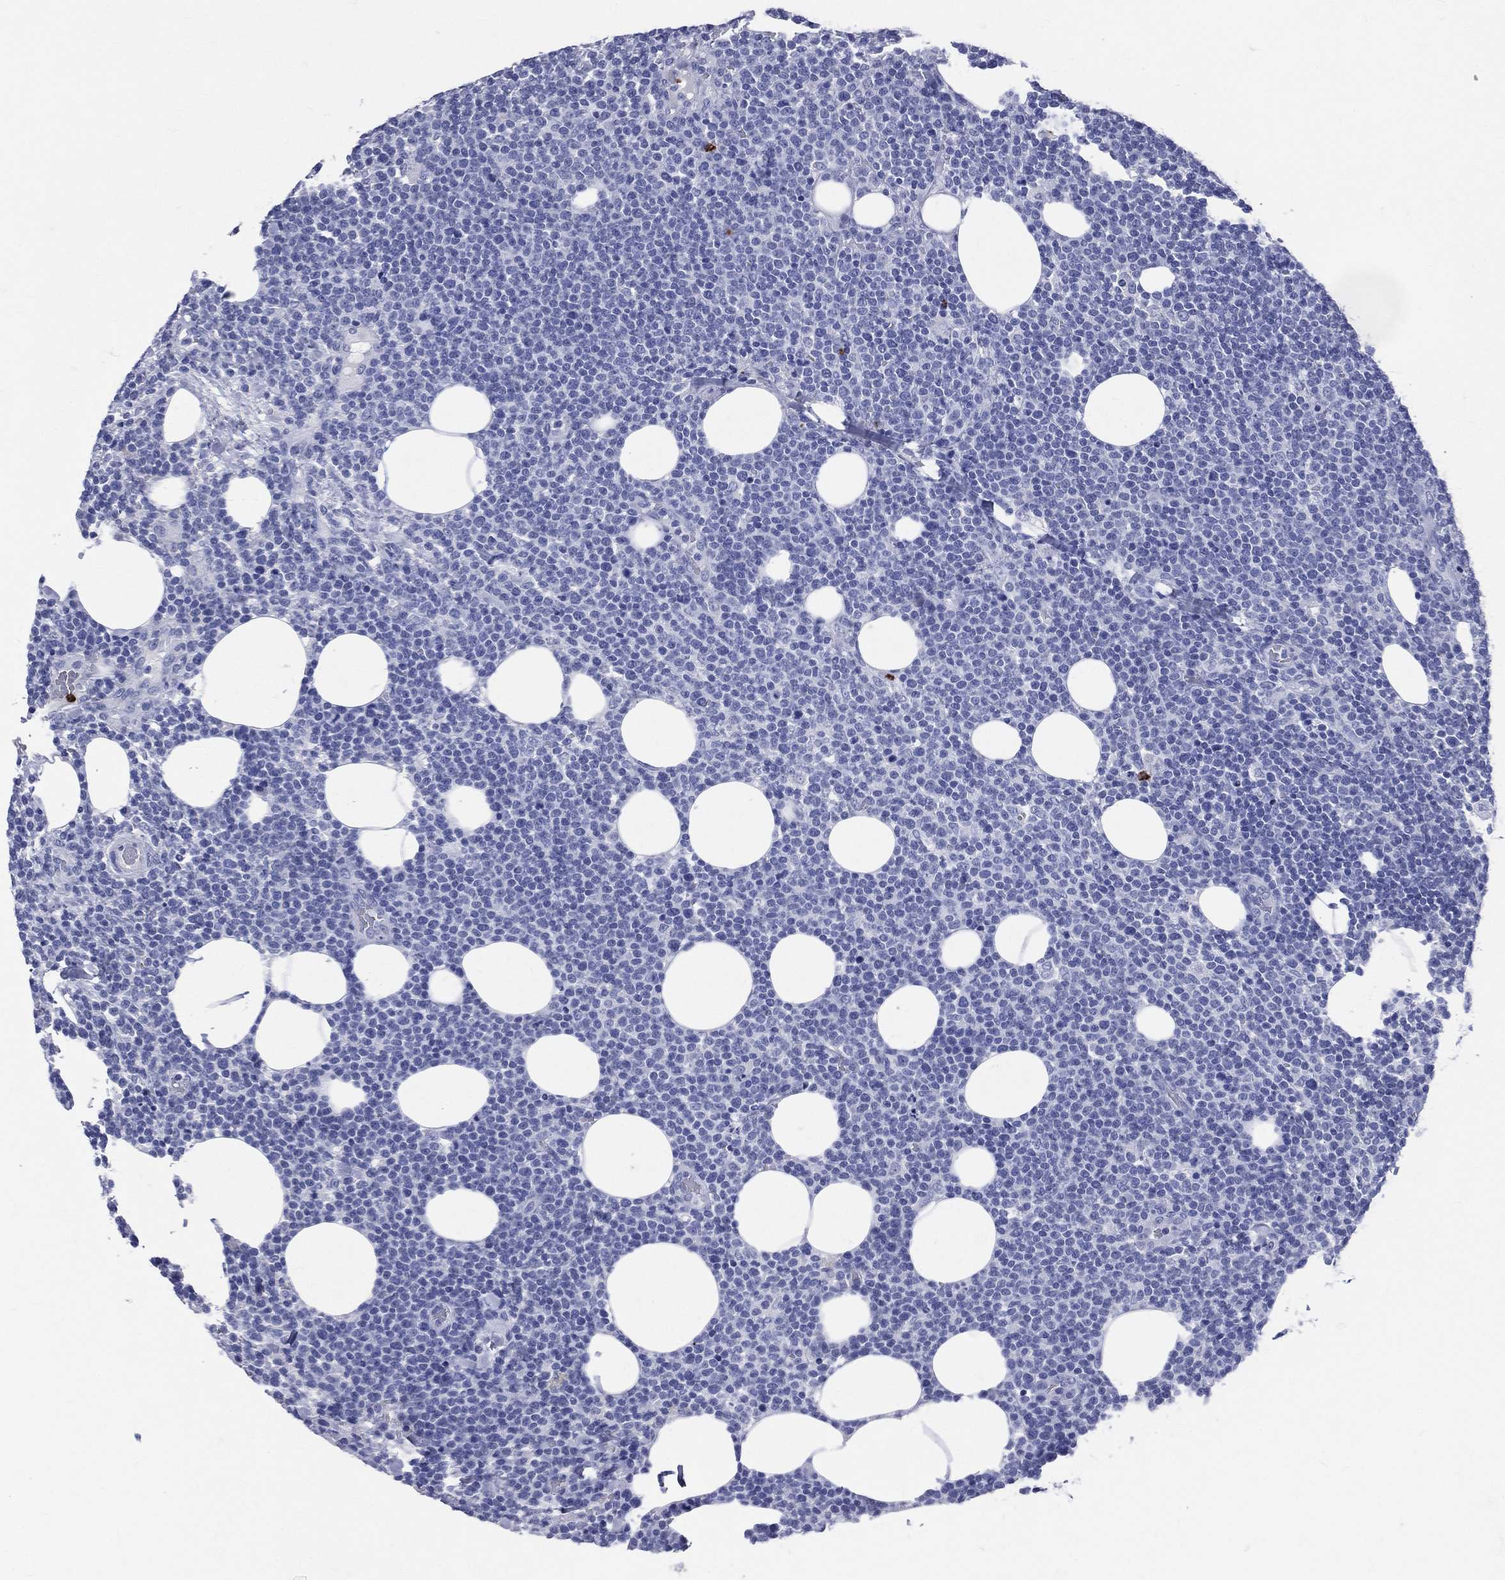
{"staining": {"intensity": "negative", "quantity": "none", "location": "none"}, "tissue": "lymphoma", "cell_type": "Tumor cells", "image_type": "cancer", "snomed": [{"axis": "morphology", "description": "Malignant lymphoma, non-Hodgkin's type, High grade"}, {"axis": "topography", "description": "Lymph node"}], "caption": "The micrograph displays no staining of tumor cells in high-grade malignant lymphoma, non-Hodgkin's type. (DAB immunohistochemistry (IHC) visualized using brightfield microscopy, high magnification).", "gene": "PGLYRP1", "patient": {"sex": "male", "age": 61}}